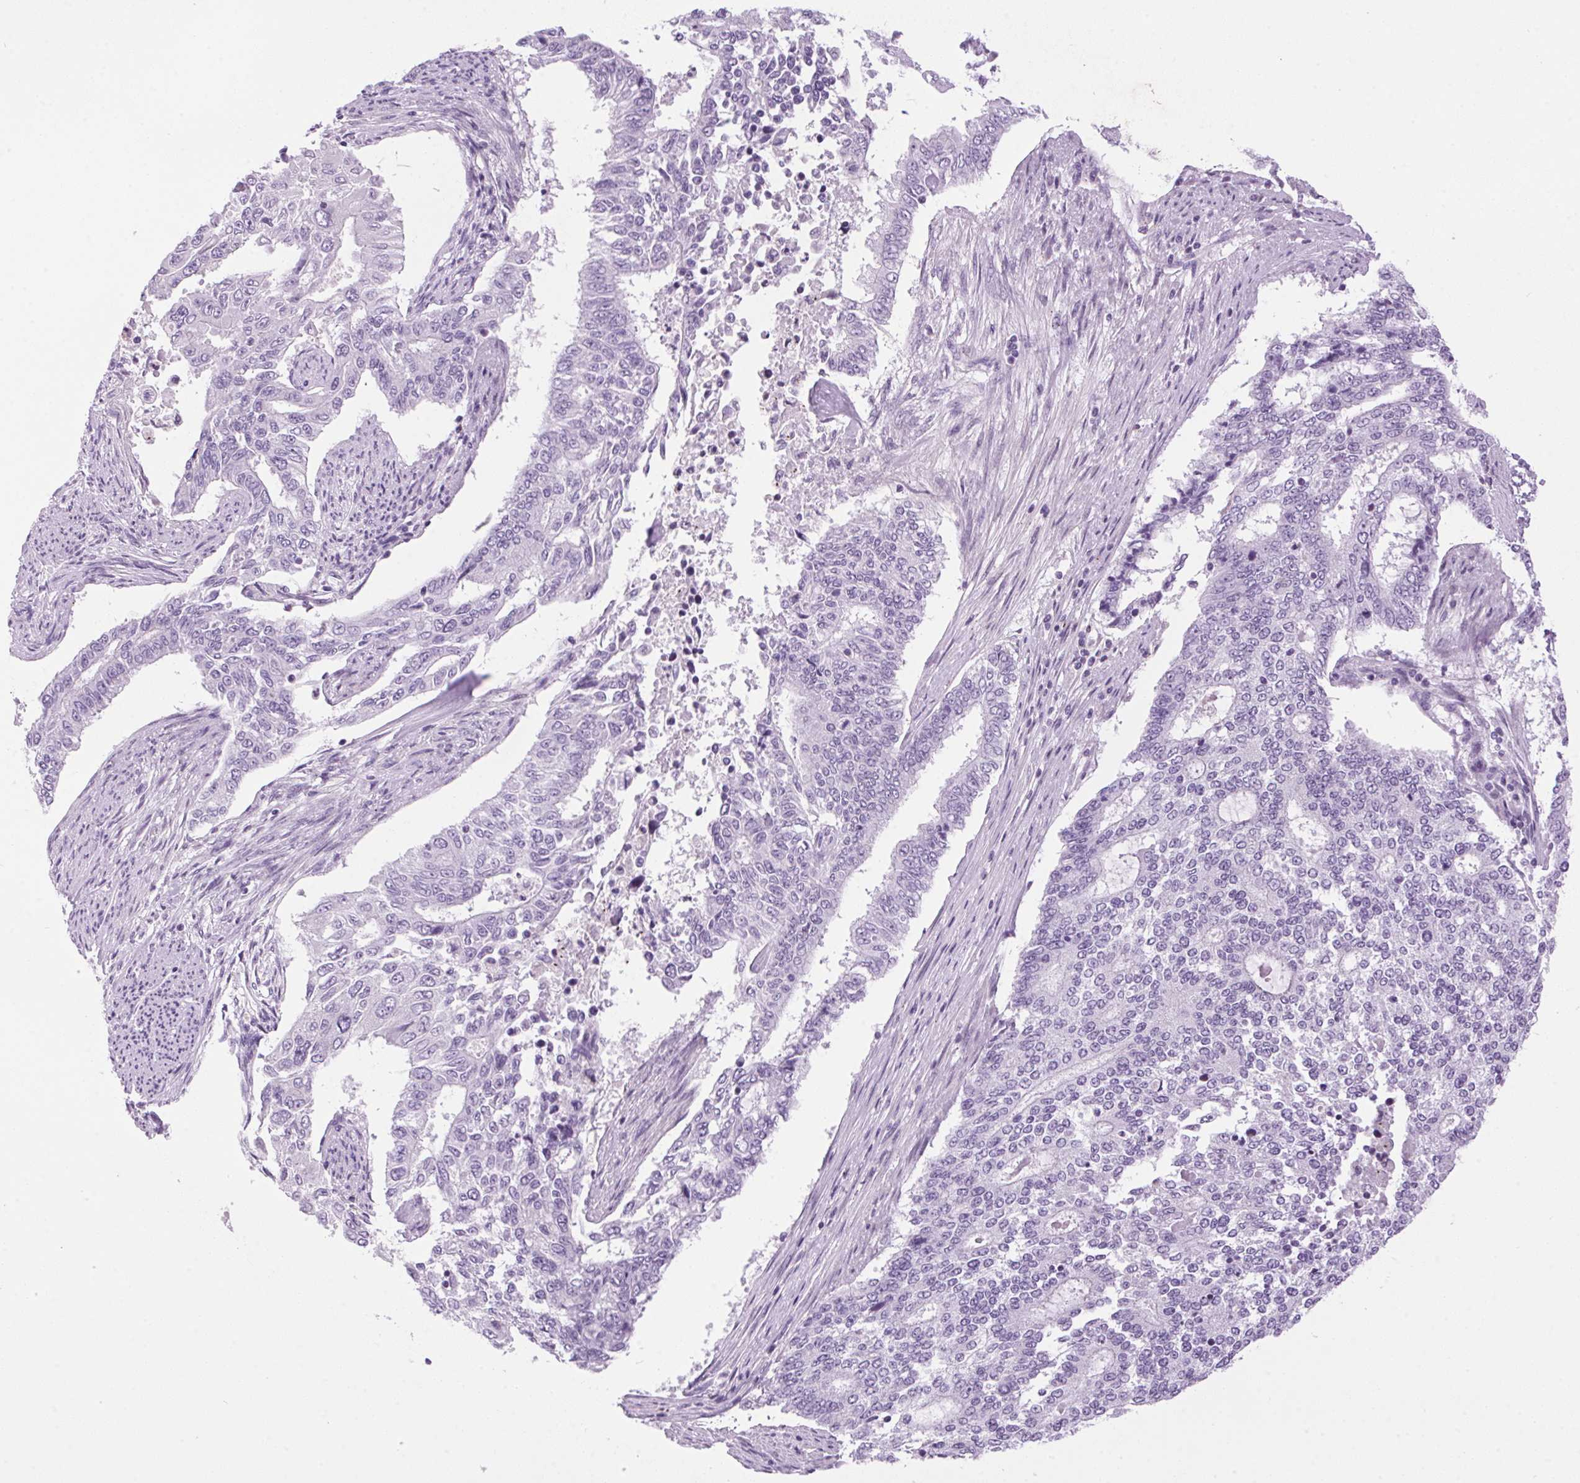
{"staining": {"intensity": "negative", "quantity": "none", "location": "none"}, "tissue": "endometrial cancer", "cell_type": "Tumor cells", "image_type": "cancer", "snomed": [{"axis": "morphology", "description": "Adenocarcinoma, NOS"}, {"axis": "topography", "description": "Uterus"}], "caption": "Endometrial cancer (adenocarcinoma) was stained to show a protein in brown. There is no significant staining in tumor cells.", "gene": "TMEM88B", "patient": {"sex": "female", "age": 59}}